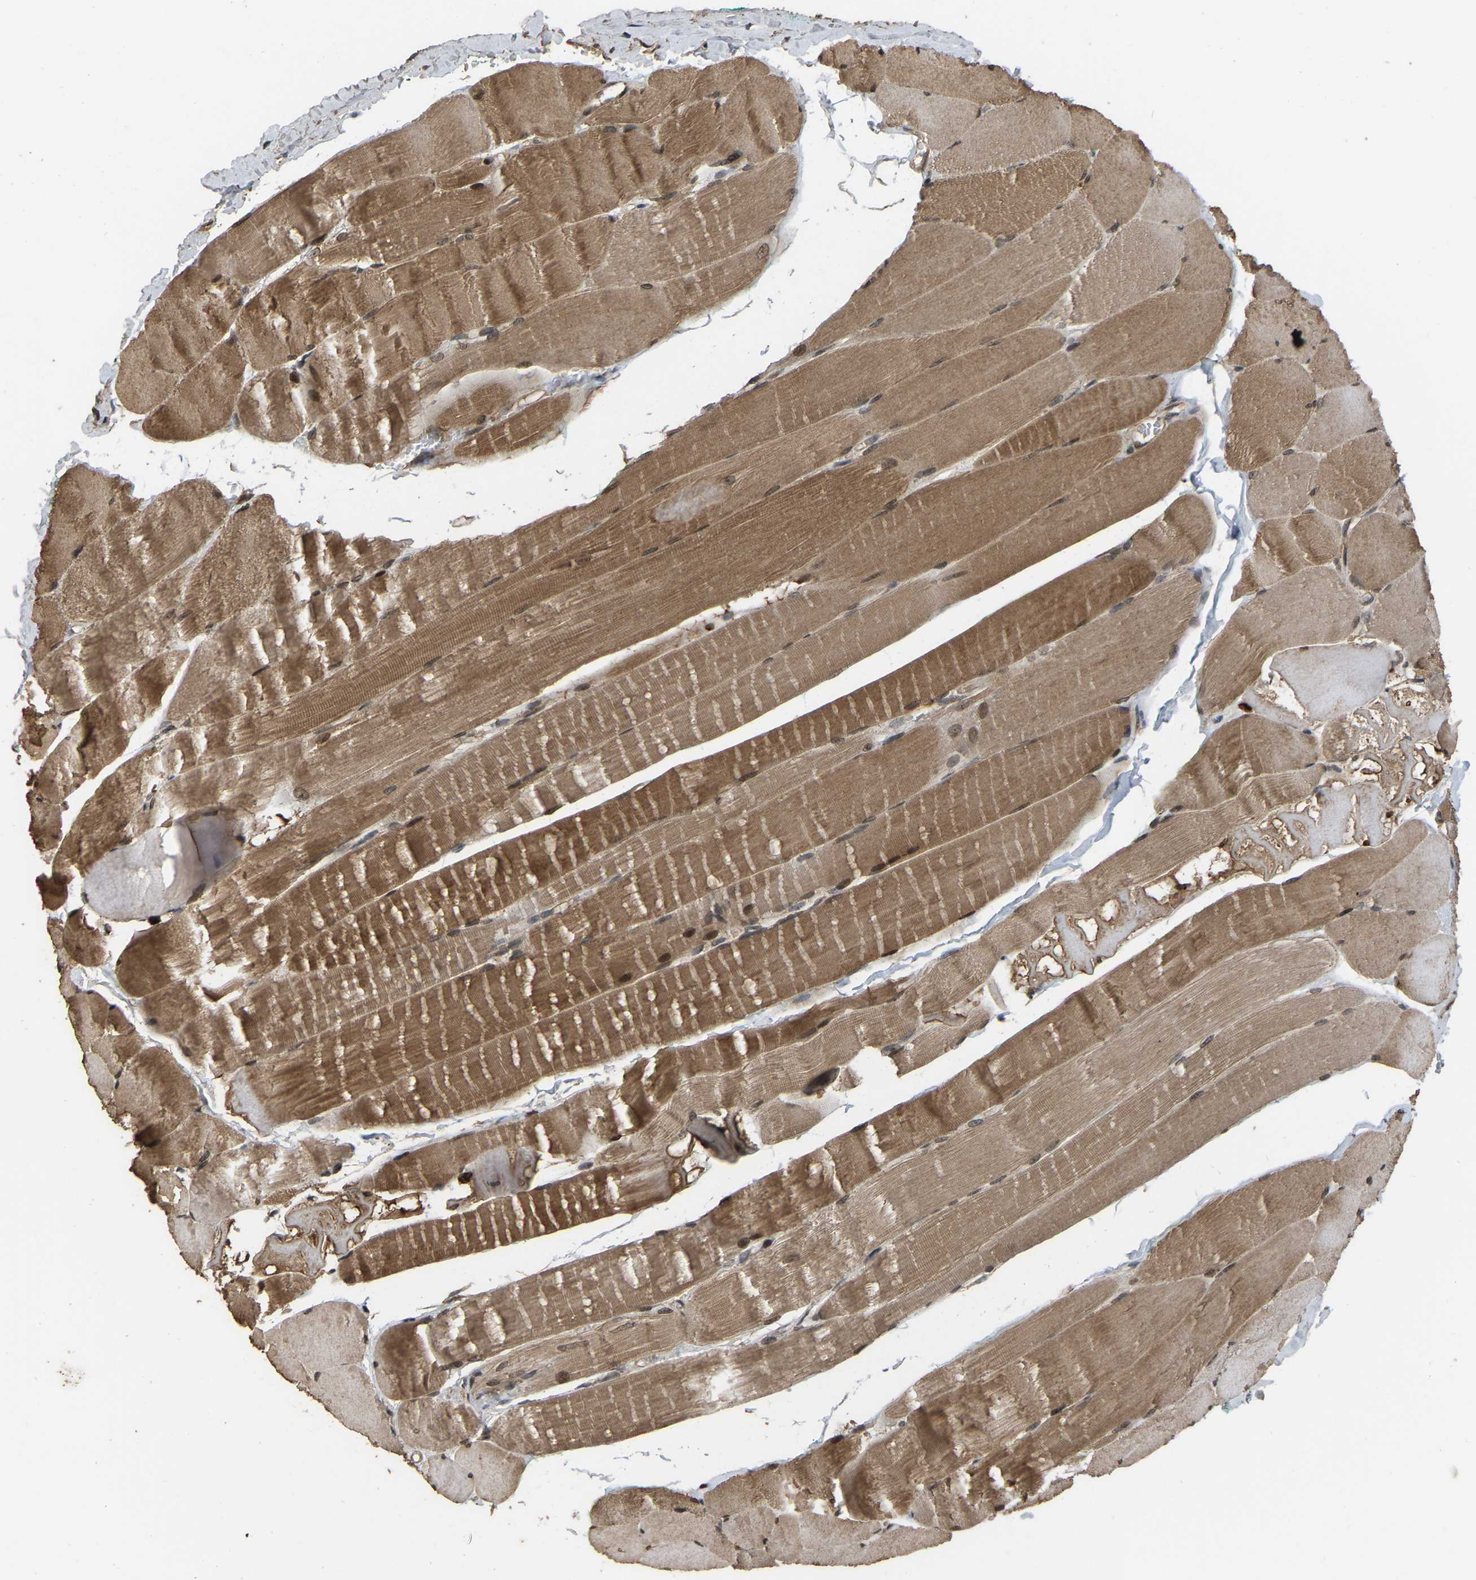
{"staining": {"intensity": "moderate", "quantity": ">75%", "location": "cytoplasmic/membranous"}, "tissue": "skeletal muscle", "cell_type": "Myocytes", "image_type": "normal", "snomed": [{"axis": "morphology", "description": "Normal tissue, NOS"}, {"axis": "morphology", "description": "Squamous cell carcinoma, NOS"}, {"axis": "topography", "description": "Skeletal muscle"}], "caption": "A brown stain labels moderate cytoplasmic/membranous expression of a protein in myocytes of unremarkable skeletal muscle.", "gene": "ARHGAP23", "patient": {"sex": "male", "age": 51}}